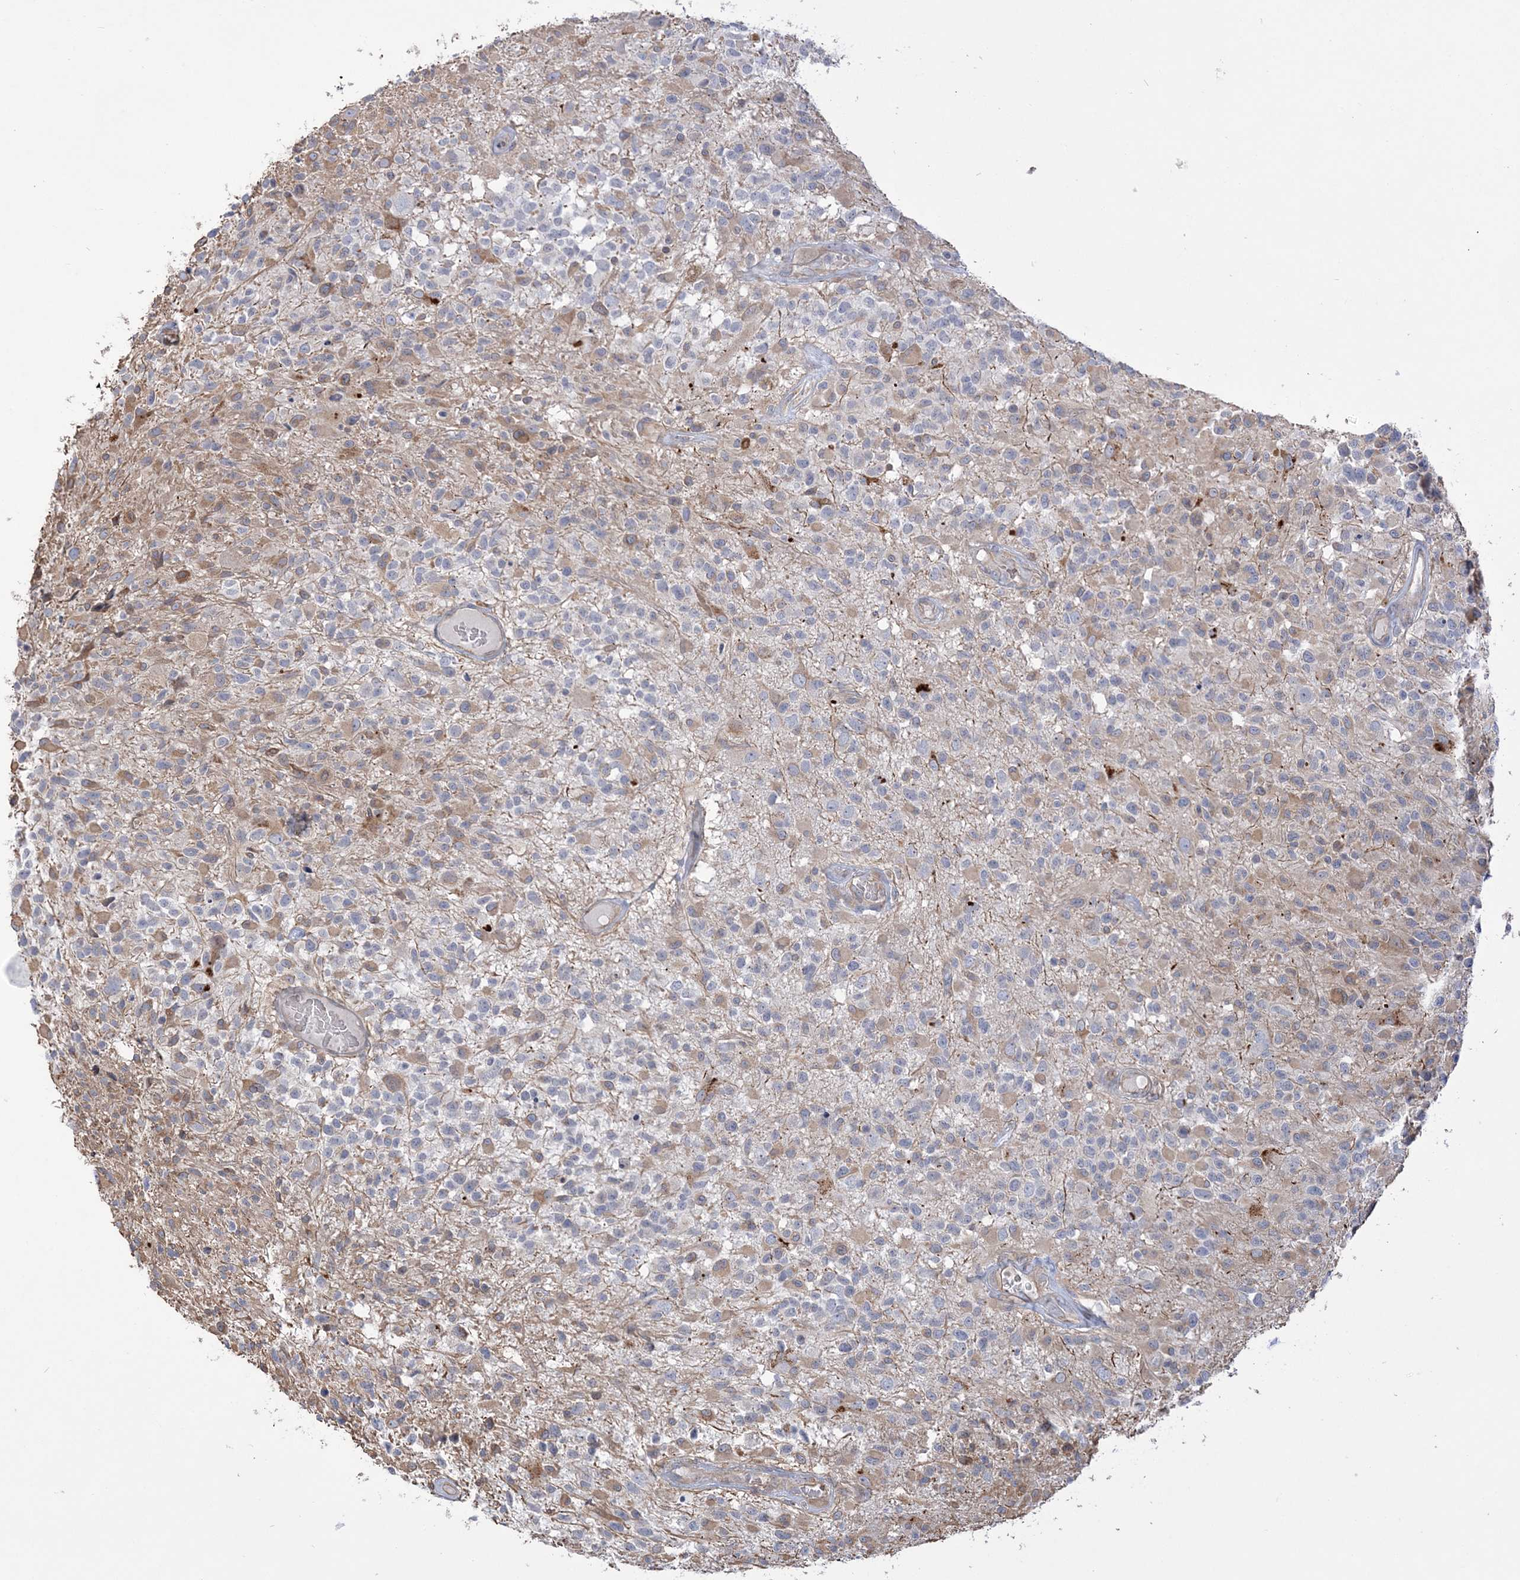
{"staining": {"intensity": "negative", "quantity": "none", "location": "none"}, "tissue": "glioma", "cell_type": "Tumor cells", "image_type": "cancer", "snomed": [{"axis": "morphology", "description": "Glioma, malignant, High grade"}, {"axis": "morphology", "description": "Glioblastoma, NOS"}, {"axis": "topography", "description": "Brain"}], "caption": "The image shows no staining of tumor cells in malignant glioma (high-grade). The staining is performed using DAB brown chromogen with nuclei counter-stained in using hematoxylin.", "gene": "ZNF821", "patient": {"sex": "male", "age": 60}}